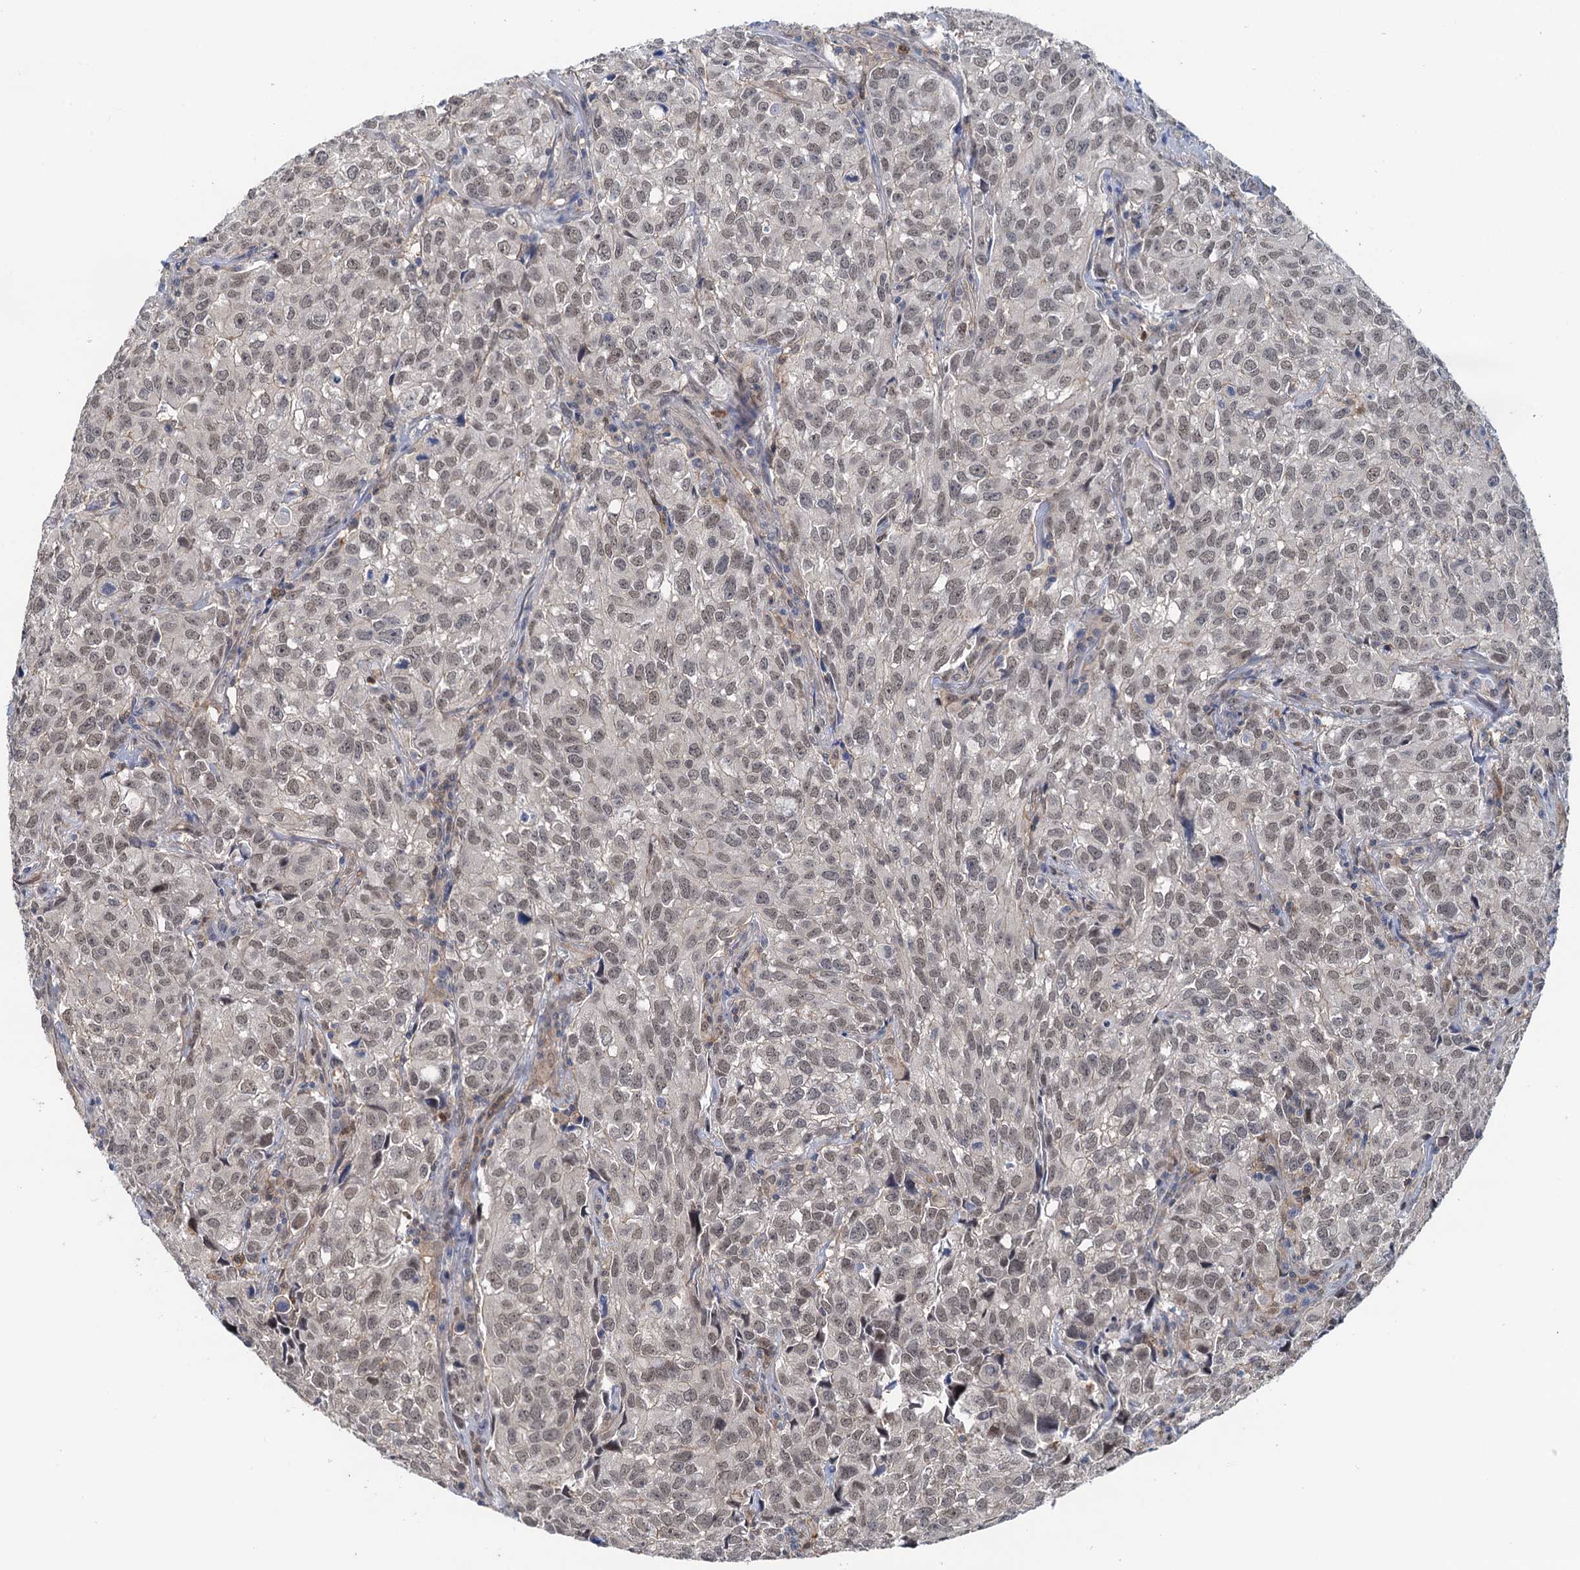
{"staining": {"intensity": "weak", "quantity": ">75%", "location": "nuclear"}, "tissue": "urothelial cancer", "cell_type": "Tumor cells", "image_type": "cancer", "snomed": [{"axis": "morphology", "description": "Urothelial carcinoma, High grade"}, {"axis": "topography", "description": "Urinary bladder"}], "caption": "The histopathology image demonstrates a brown stain indicating the presence of a protein in the nuclear of tumor cells in urothelial carcinoma (high-grade).", "gene": "ZNF609", "patient": {"sex": "female", "age": 75}}